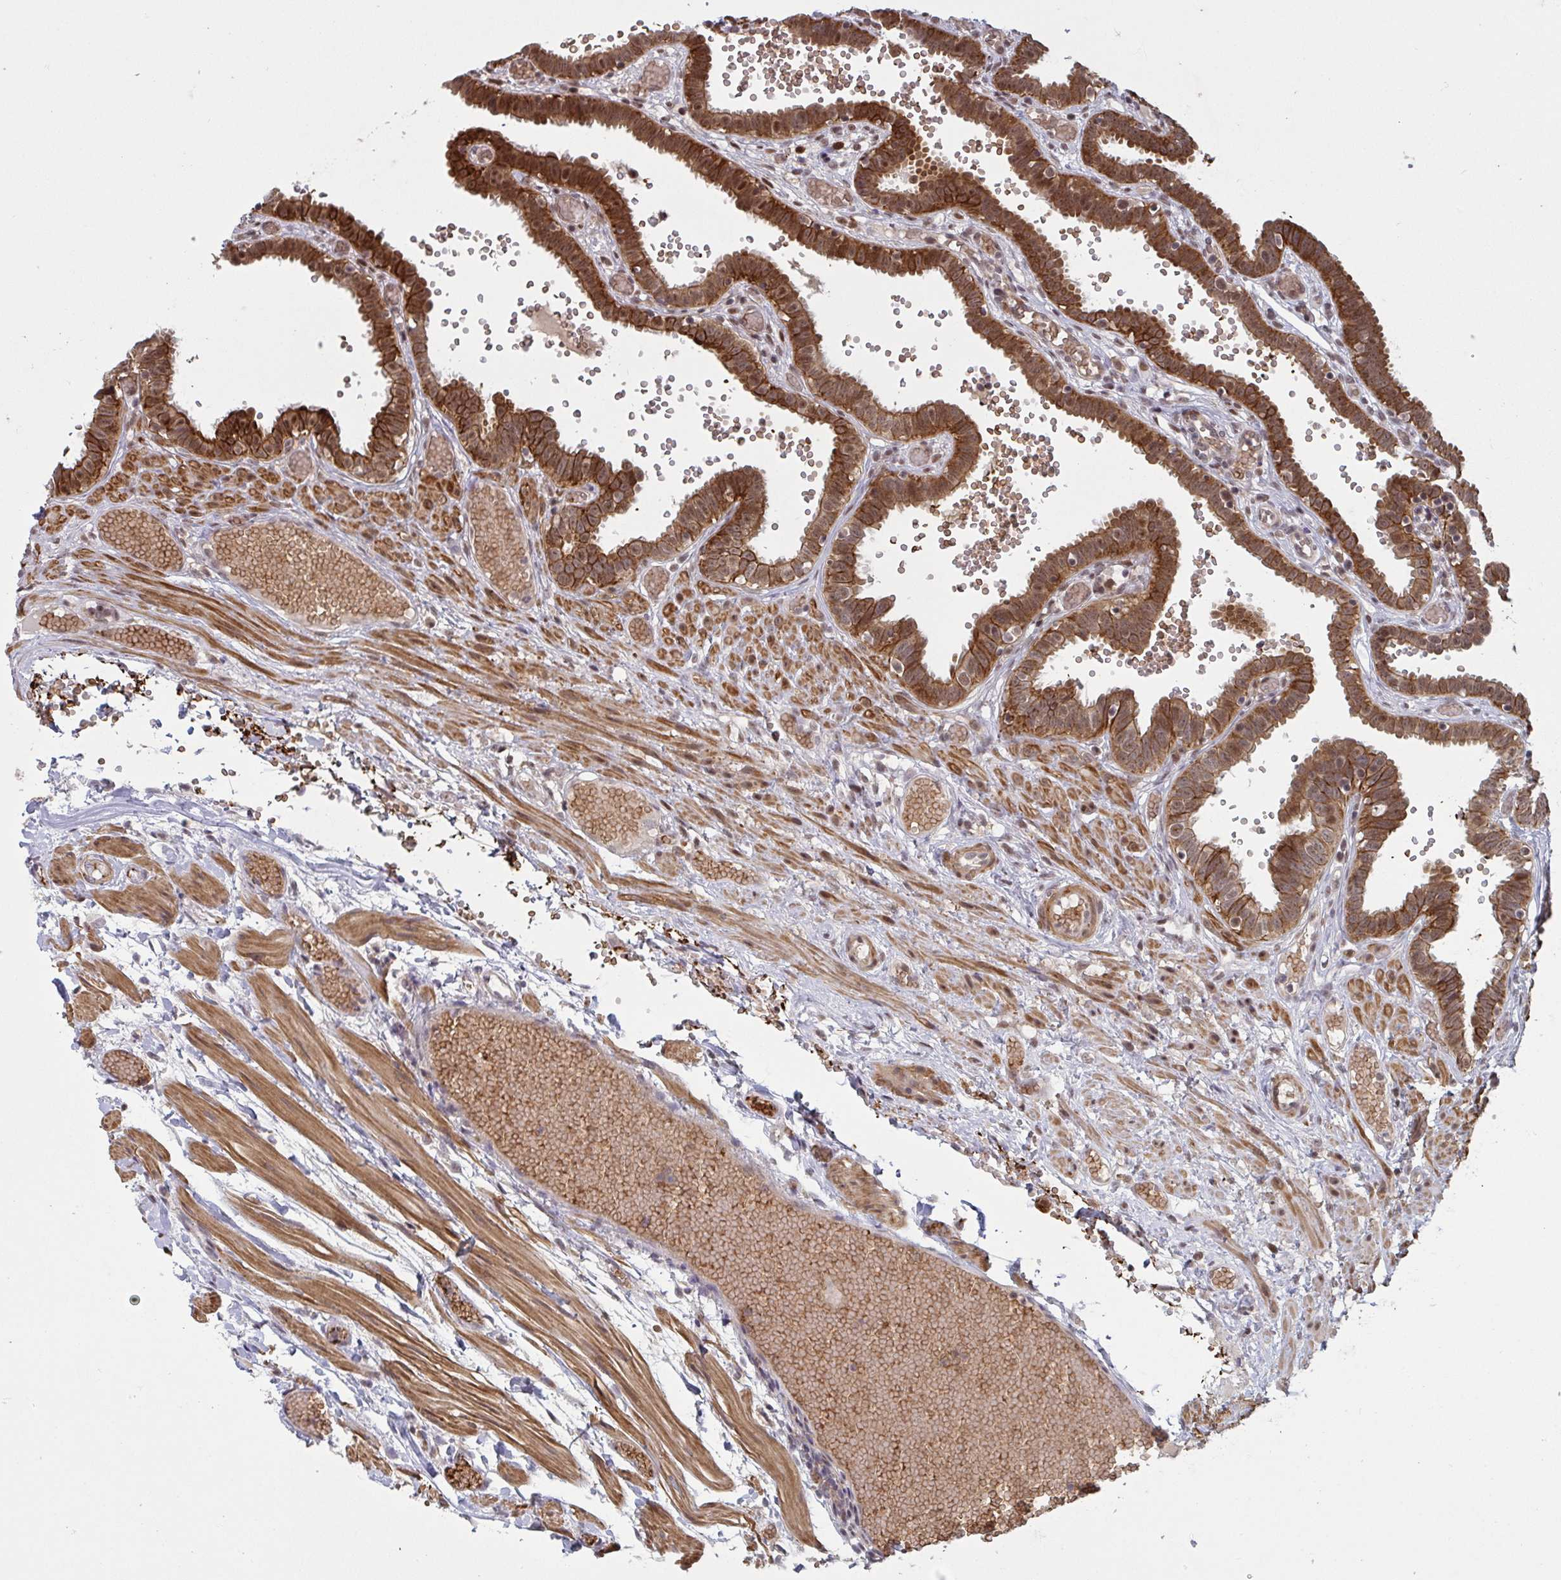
{"staining": {"intensity": "strong", "quantity": ">75%", "location": "cytoplasmic/membranous,nuclear"}, "tissue": "fallopian tube", "cell_type": "Glandular cells", "image_type": "normal", "snomed": [{"axis": "morphology", "description": "Normal tissue, NOS"}, {"axis": "topography", "description": "Fallopian tube"}], "caption": "IHC (DAB (3,3'-diaminobenzidine)) staining of benign fallopian tube reveals strong cytoplasmic/membranous,nuclear protein positivity in about >75% of glandular cells.", "gene": "NLRP13", "patient": {"sex": "female", "age": 37}}